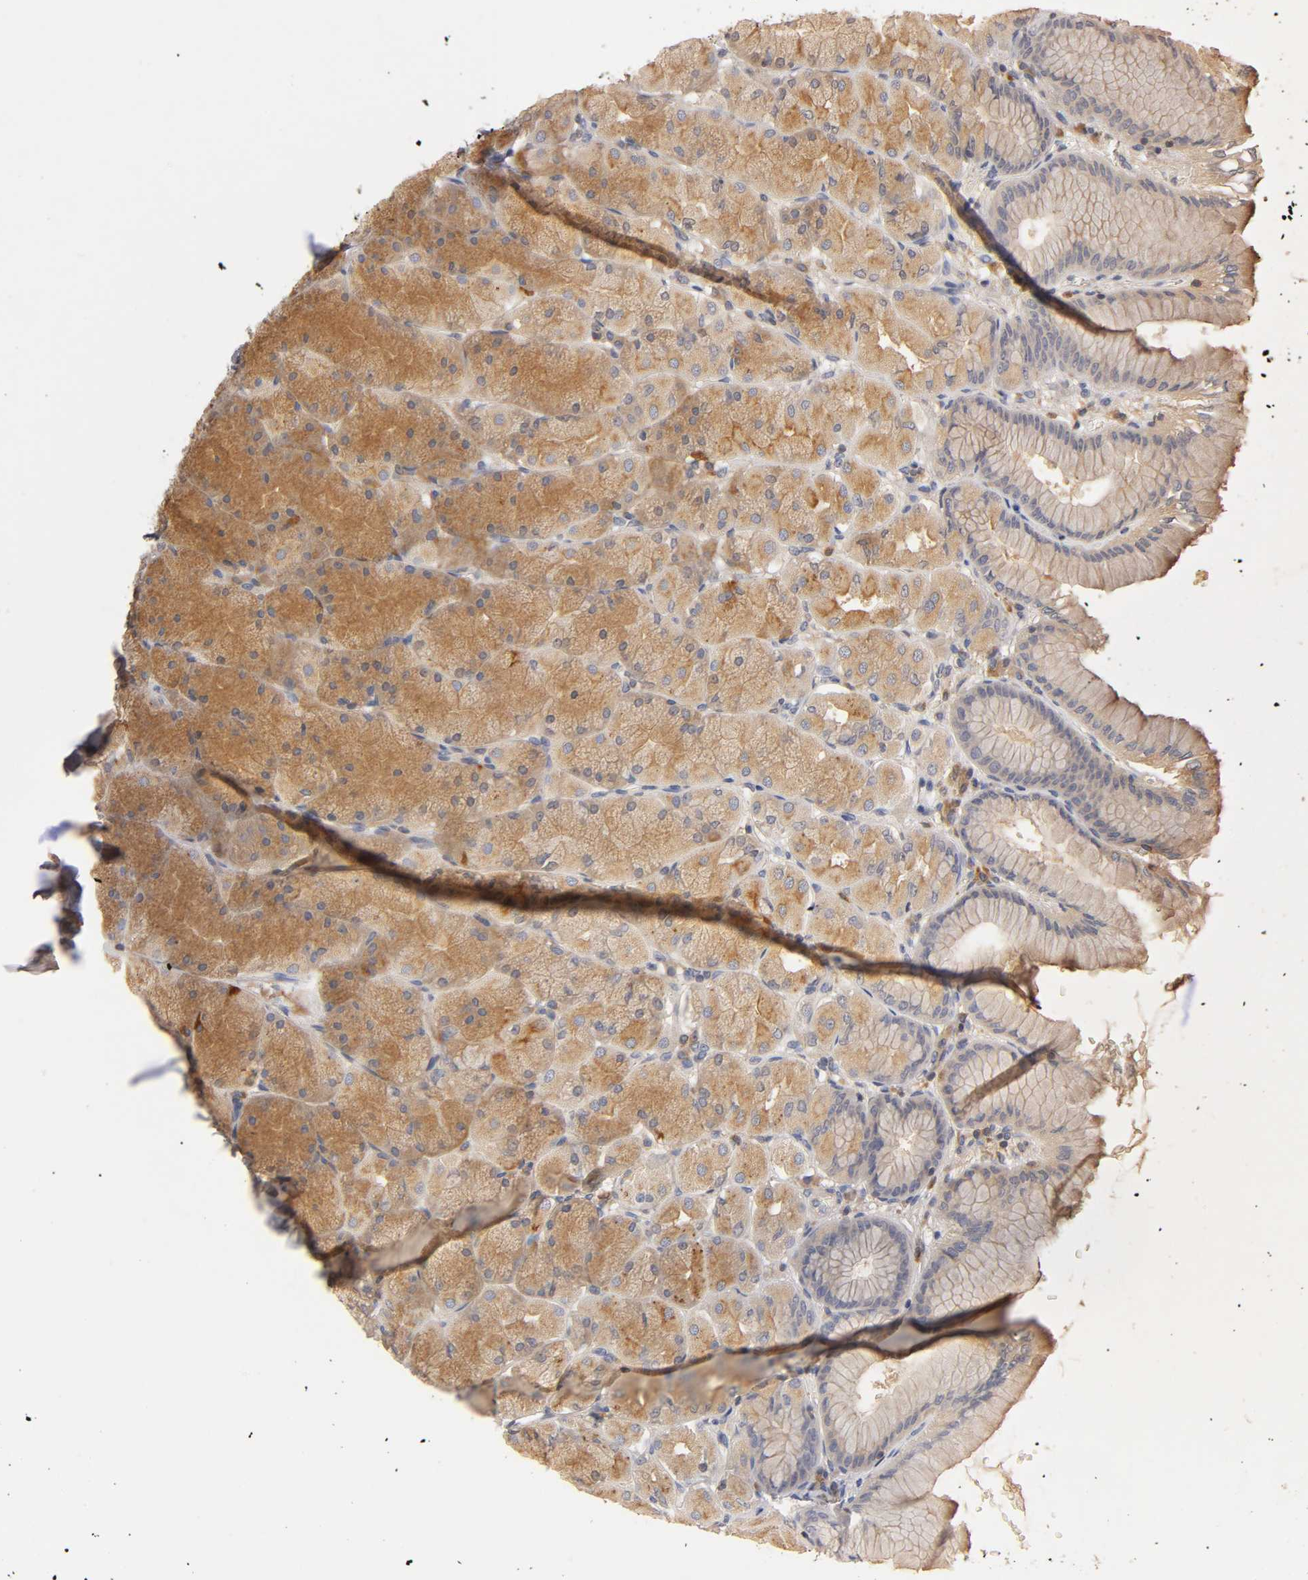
{"staining": {"intensity": "moderate", "quantity": ">75%", "location": "cytoplasmic/membranous"}, "tissue": "stomach", "cell_type": "Glandular cells", "image_type": "normal", "snomed": [{"axis": "morphology", "description": "Normal tissue, NOS"}, {"axis": "topography", "description": "Stomach, upper"}], "caption": "High-power microscopy captured an immunohistochemistry histopathology image of unremarkable stomach, revealing moderate cytoplasmic/membranous staining in approximately >75% of glandular cells. The staining was performed using DAB, with brown indicating positive protein expression. Nuclei are stained blue with hematoxylin.", "gene": "RHOA", "patient": {"sex": "female", "age": 56}}